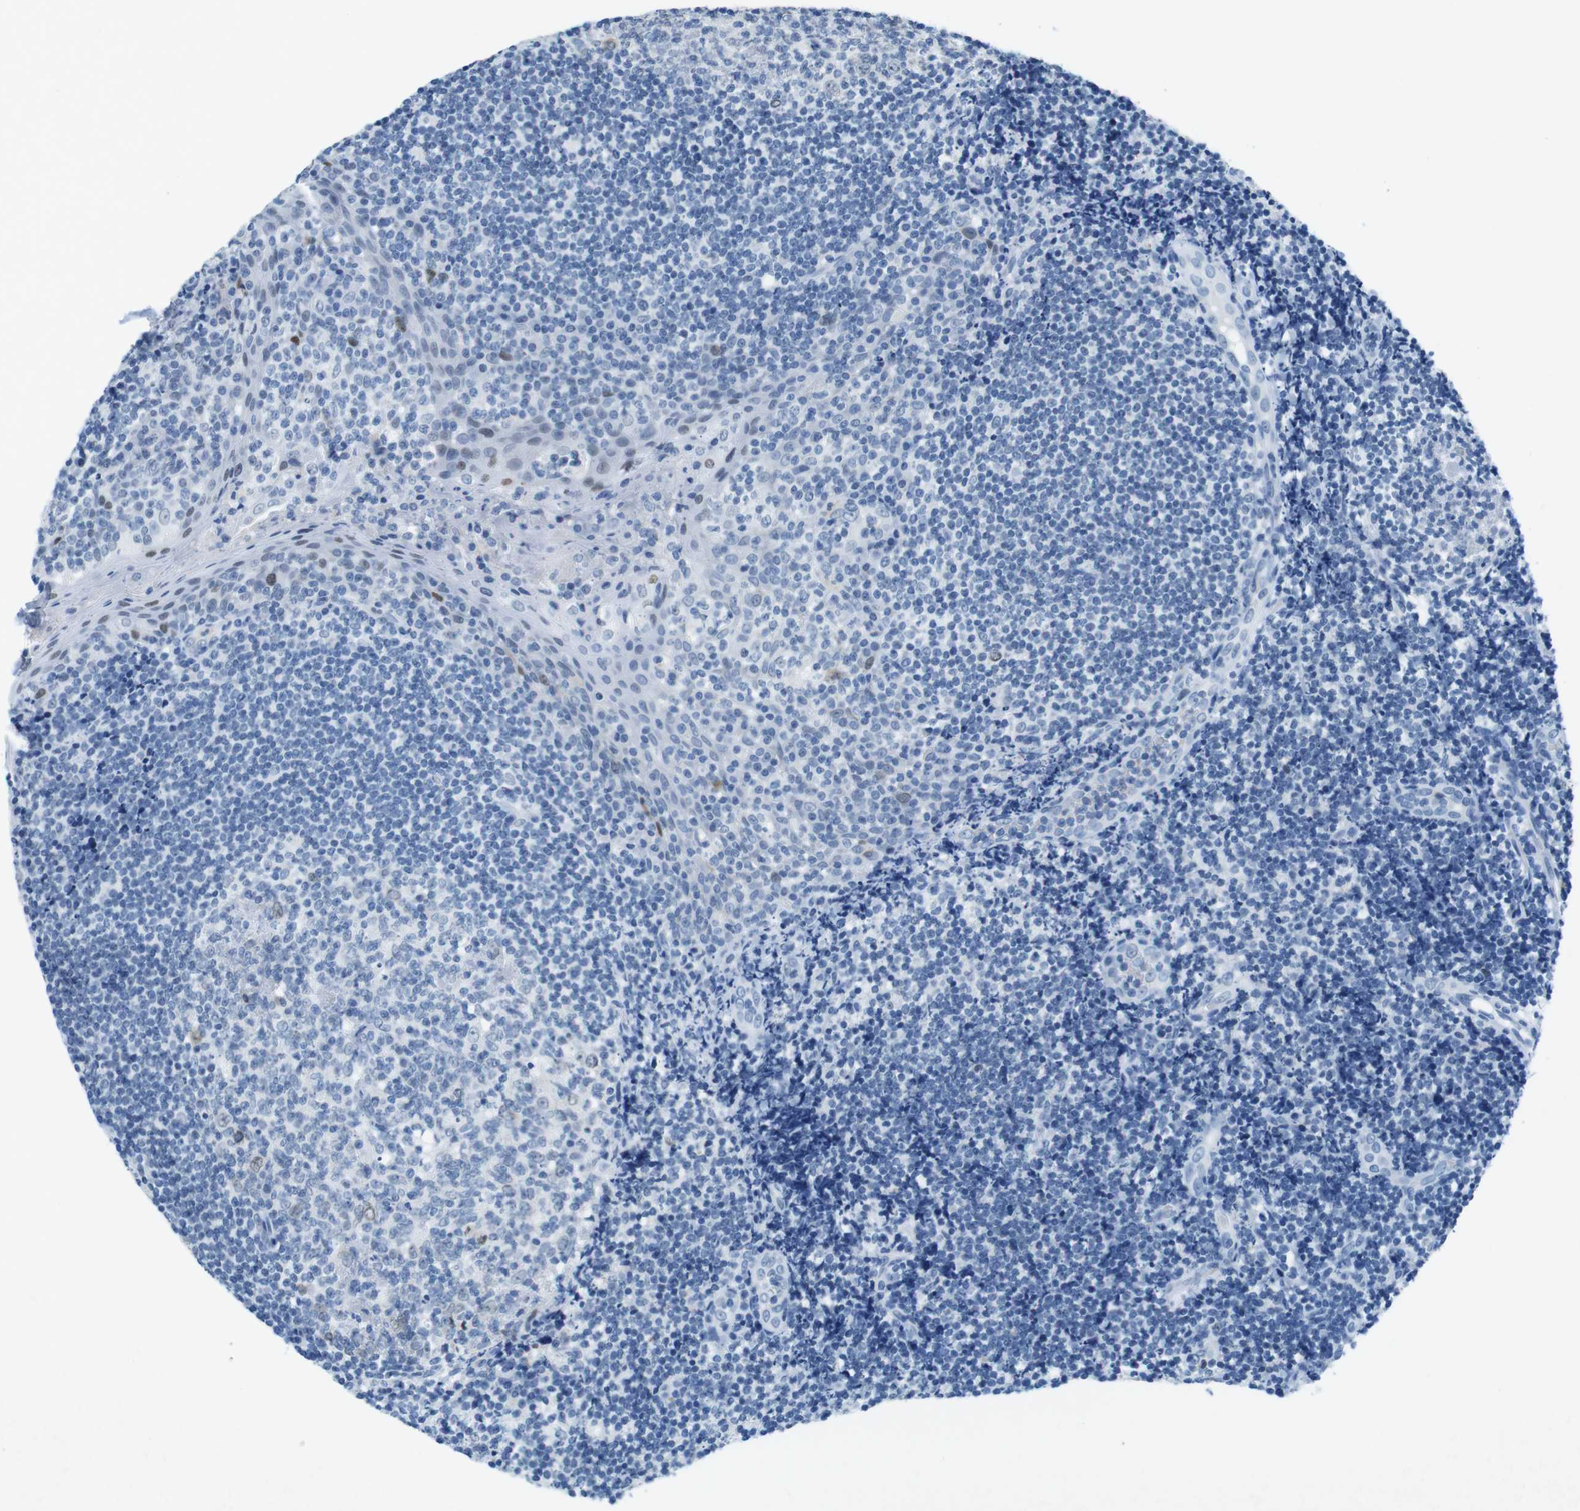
{"staining": {"intensity": "negative", "quantity": "none", "location": "none"}, "tissue": "tonsil", "cell_type": "Germinal center cells", "image_type": "normal", "snomed": [{"axis": "morphology", "description": "Normal tissue, NOS"}, {"axis": "topography", "description": "Tonsil"}], "caption": "Germinal center cells are negative for brown protein staining in normal tonsil. (DAB immunohistochemistry visualized using brightfield microscopy, high magnification).", "gene": "CTAG1B", "patient": {"sex": "male", "age": 31}}